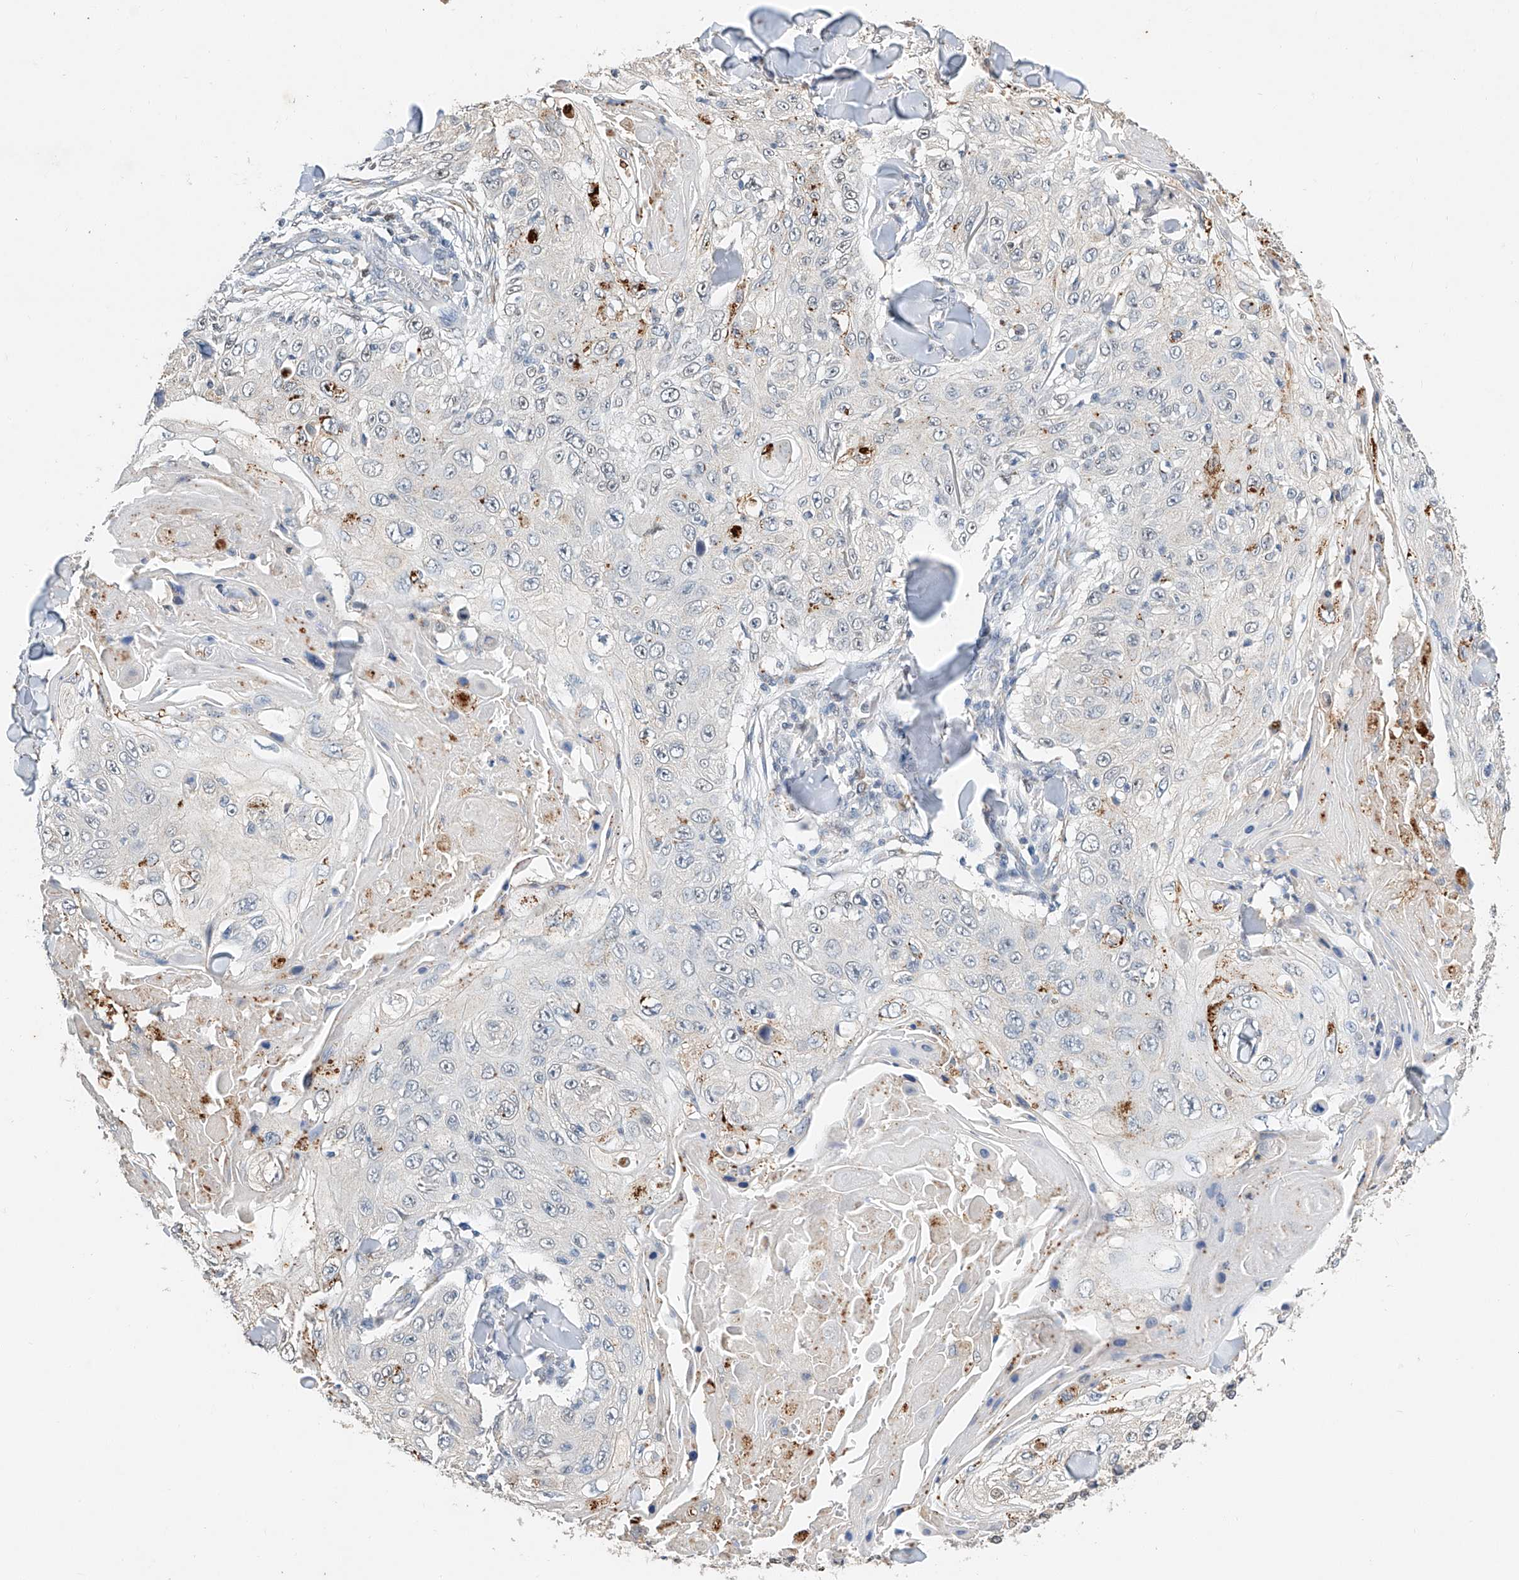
{"staining": {"intensity": "negative", "quantity": "none", "location": "none"}, "tissue": "skin cancer", "cell_type": "Tumor cells", "image_type": "cancer", "snomed": [{"axis": "morphology", "description": "Squamous cell carcinoma, NOS"}, {"axis": "topography", "description": "Skin"}], "caption": "IHC histopathology image of neoplastic tissue: human skin cancer stained with DAB exhibits no significant protein expression in tumor cells. The staining was performed using DAB (3,3'-diaminobenzidine) to visualize the protein expression in brown, while the nuclei were stained in blue with hematoxylin (Magnification: 20x).", "gene": "CTDP1", "patient": {"sex": "male", "age": 86}}